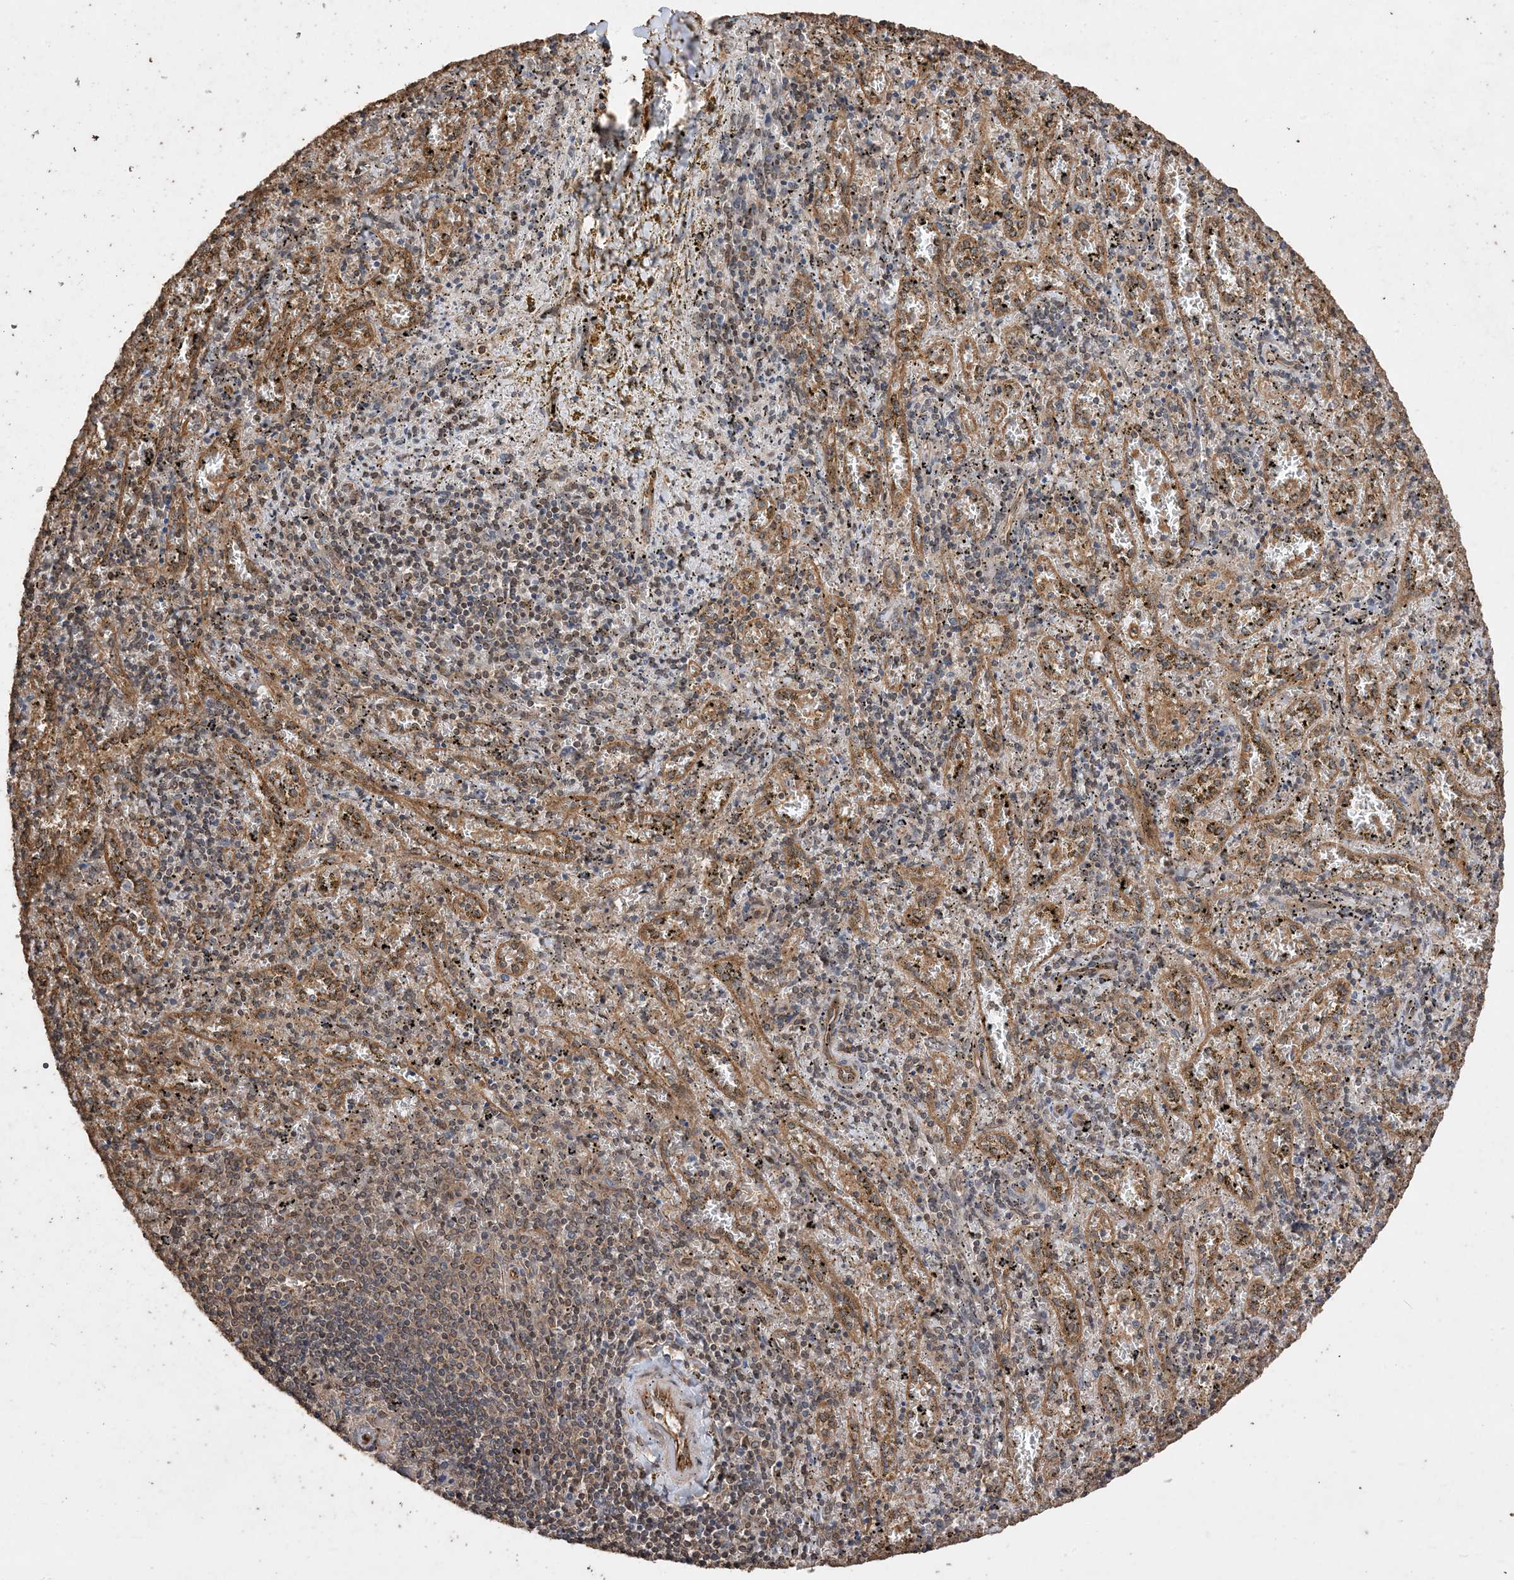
{"staining": {"intensity": "moderate", "quantity": "25%-75%", "location": "cytoplasmic/membranous"}, "tissue": "spleen", "cell_type": "Cells in red pulp", "image_type": "normal", "snomed": [{"axis": "morphology", "description": "Normal tissue, NOS"}, {"axis": "topography", "description": "Spleen"}], "caption": "A brown stain highlights moderate cytoplasmic/membranous staining of a protein in cells in red pulp of benign spleen. The protein is shown in brown color, while the nuclei are stained blue.", "gene": "ZKSCAN5", "patient": {"sex": "male", "age": 11}}